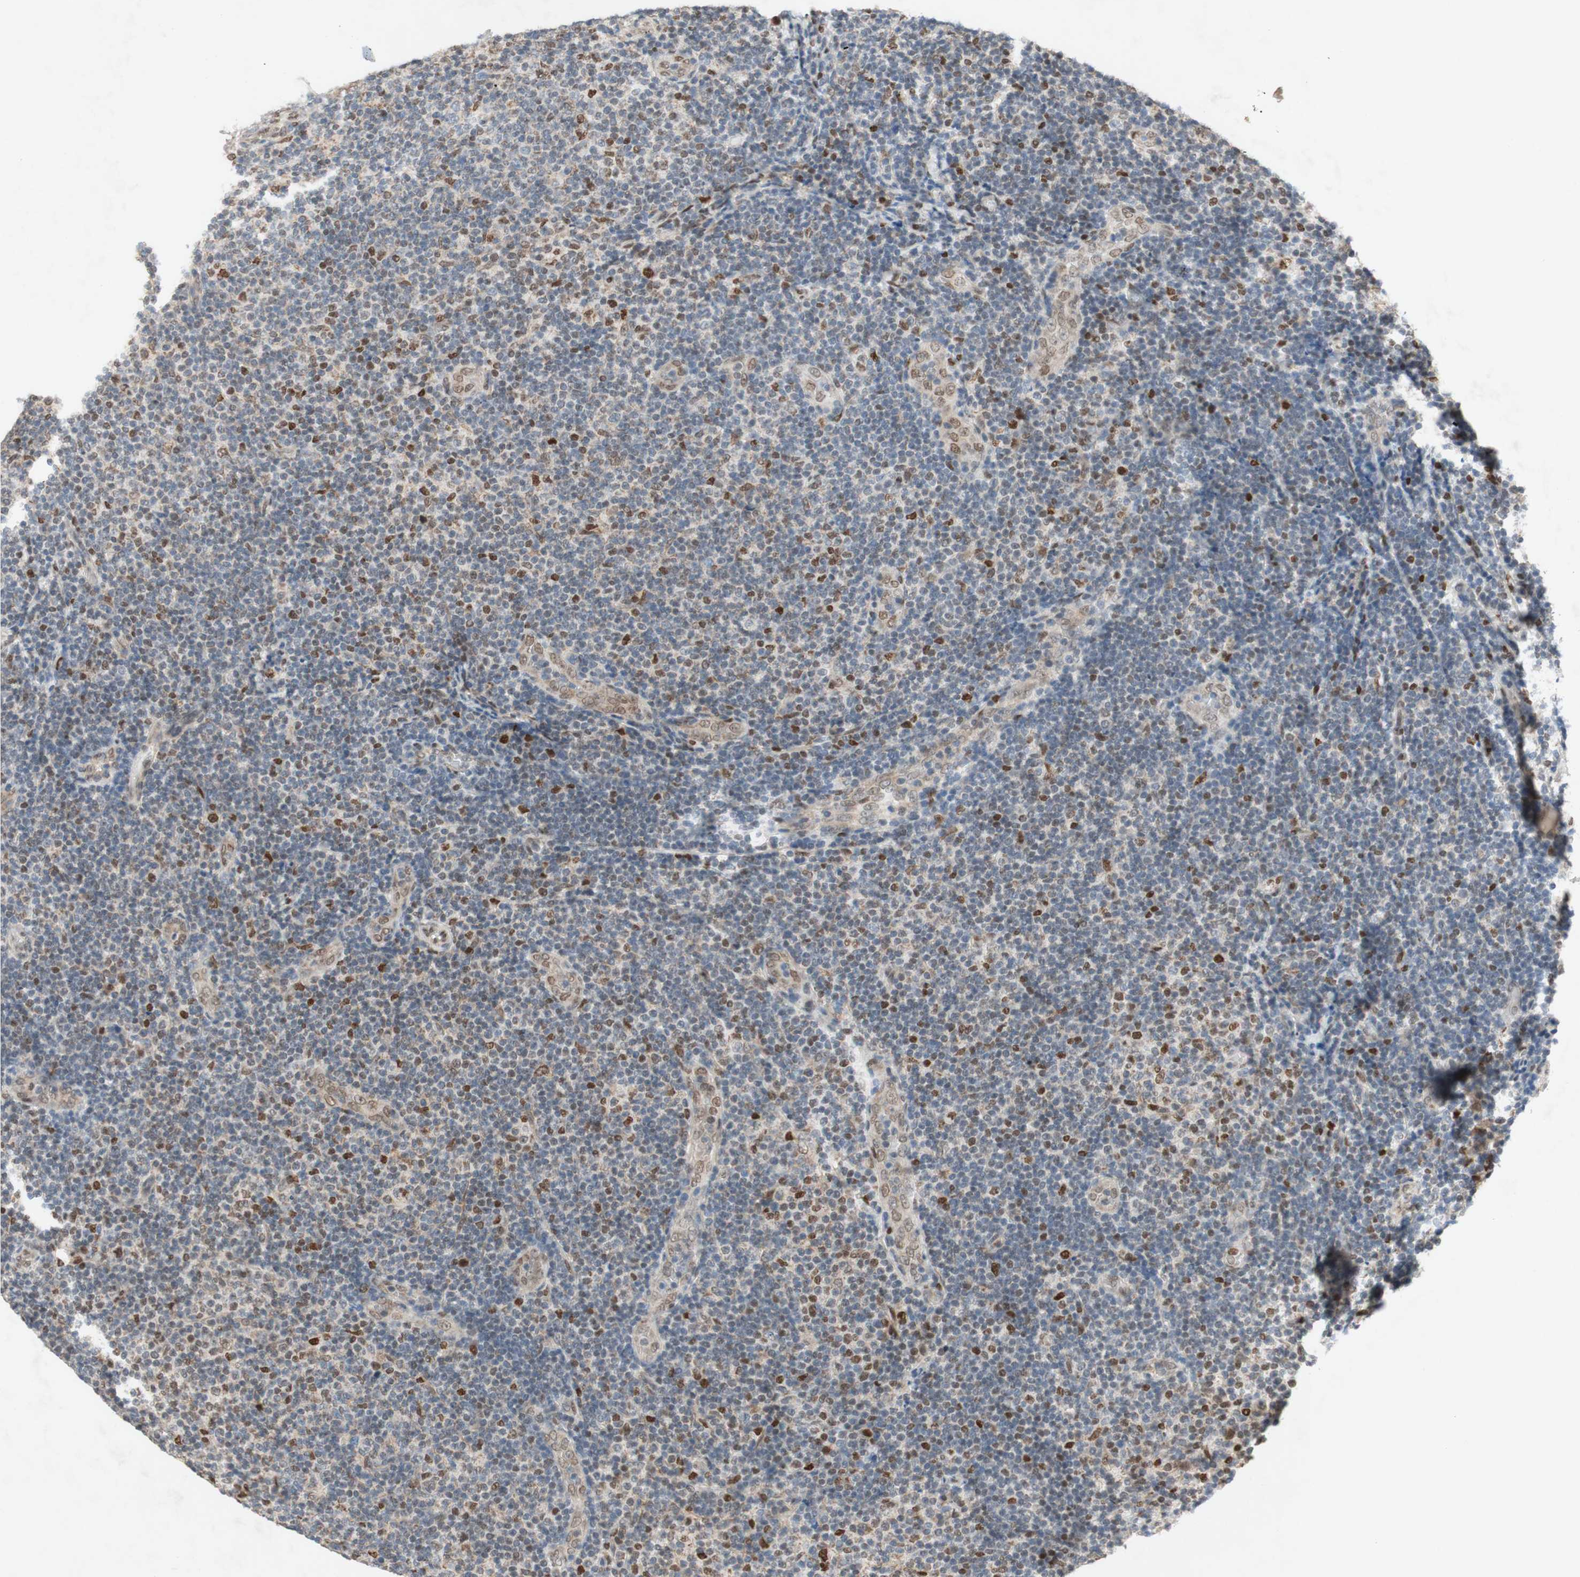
{"staining": {"intensity": "negative", "quantity": "none", "location": "none"}, "tissue": "lymphoma", "cell_type": "Tumor cells", "image_type": "cancer", "snomed": [{"axis": "morphology", "description": "Malignant lymphoma, non-Hodgkin's type, Low grade"}, {"axis": "topography", "description": "Lymph node"}], "caption": "DAB (3,3'-diaminobenzidine) immunohistochemical staining of human malignant lymphoma, non-Hodgkin's type (low-grade) reveals no significant expression in tumor cells. The staining is performed using DAB brown chromogen with nuclei counter-stained in using hematoxylin.", "gene": "DNMT3A", "patient": {"sex": "male", "age": 83}}